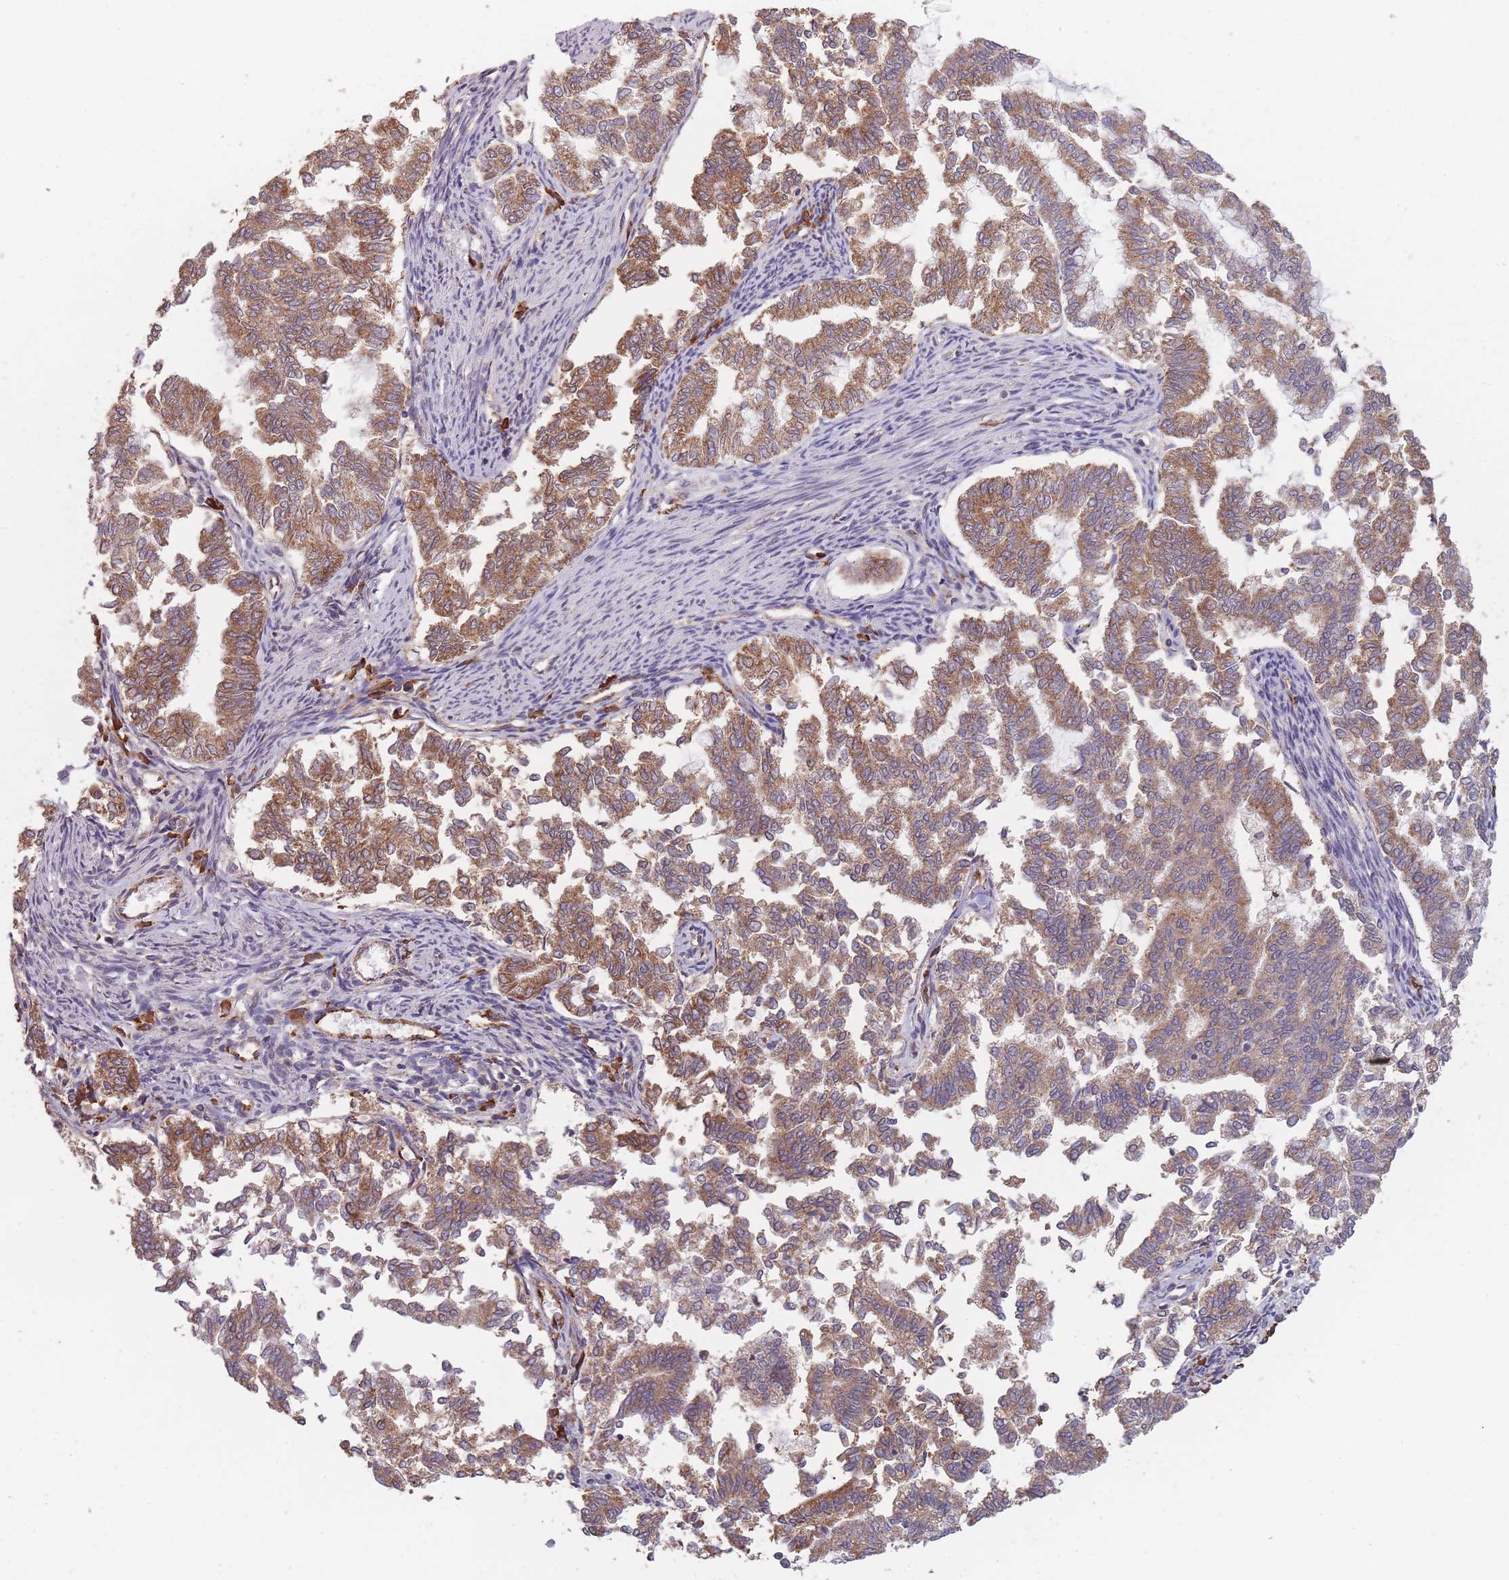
{"staining": {"intensity": "moderate", "quantity": ">75%", "location": "cytoplasmic/membranous"}, "tissue": "endometrial cancer", "cell_type": "Tumor cells", "image_type": "cancer", "snomed": [{"axis": "morphology", "description": "Adenocarcinoma, NOS"}, {"axis": "topography", "description": "Endometrium"}], "caption": "Protein positivity by immunohistochemistry exhibits moderate cytoplasmic/membranous staining in approximately >75% of tumor cells in endometrial adenocarcinoma.", "gene": "SANBR", "patient": {"sex": "female", "age": 79}}